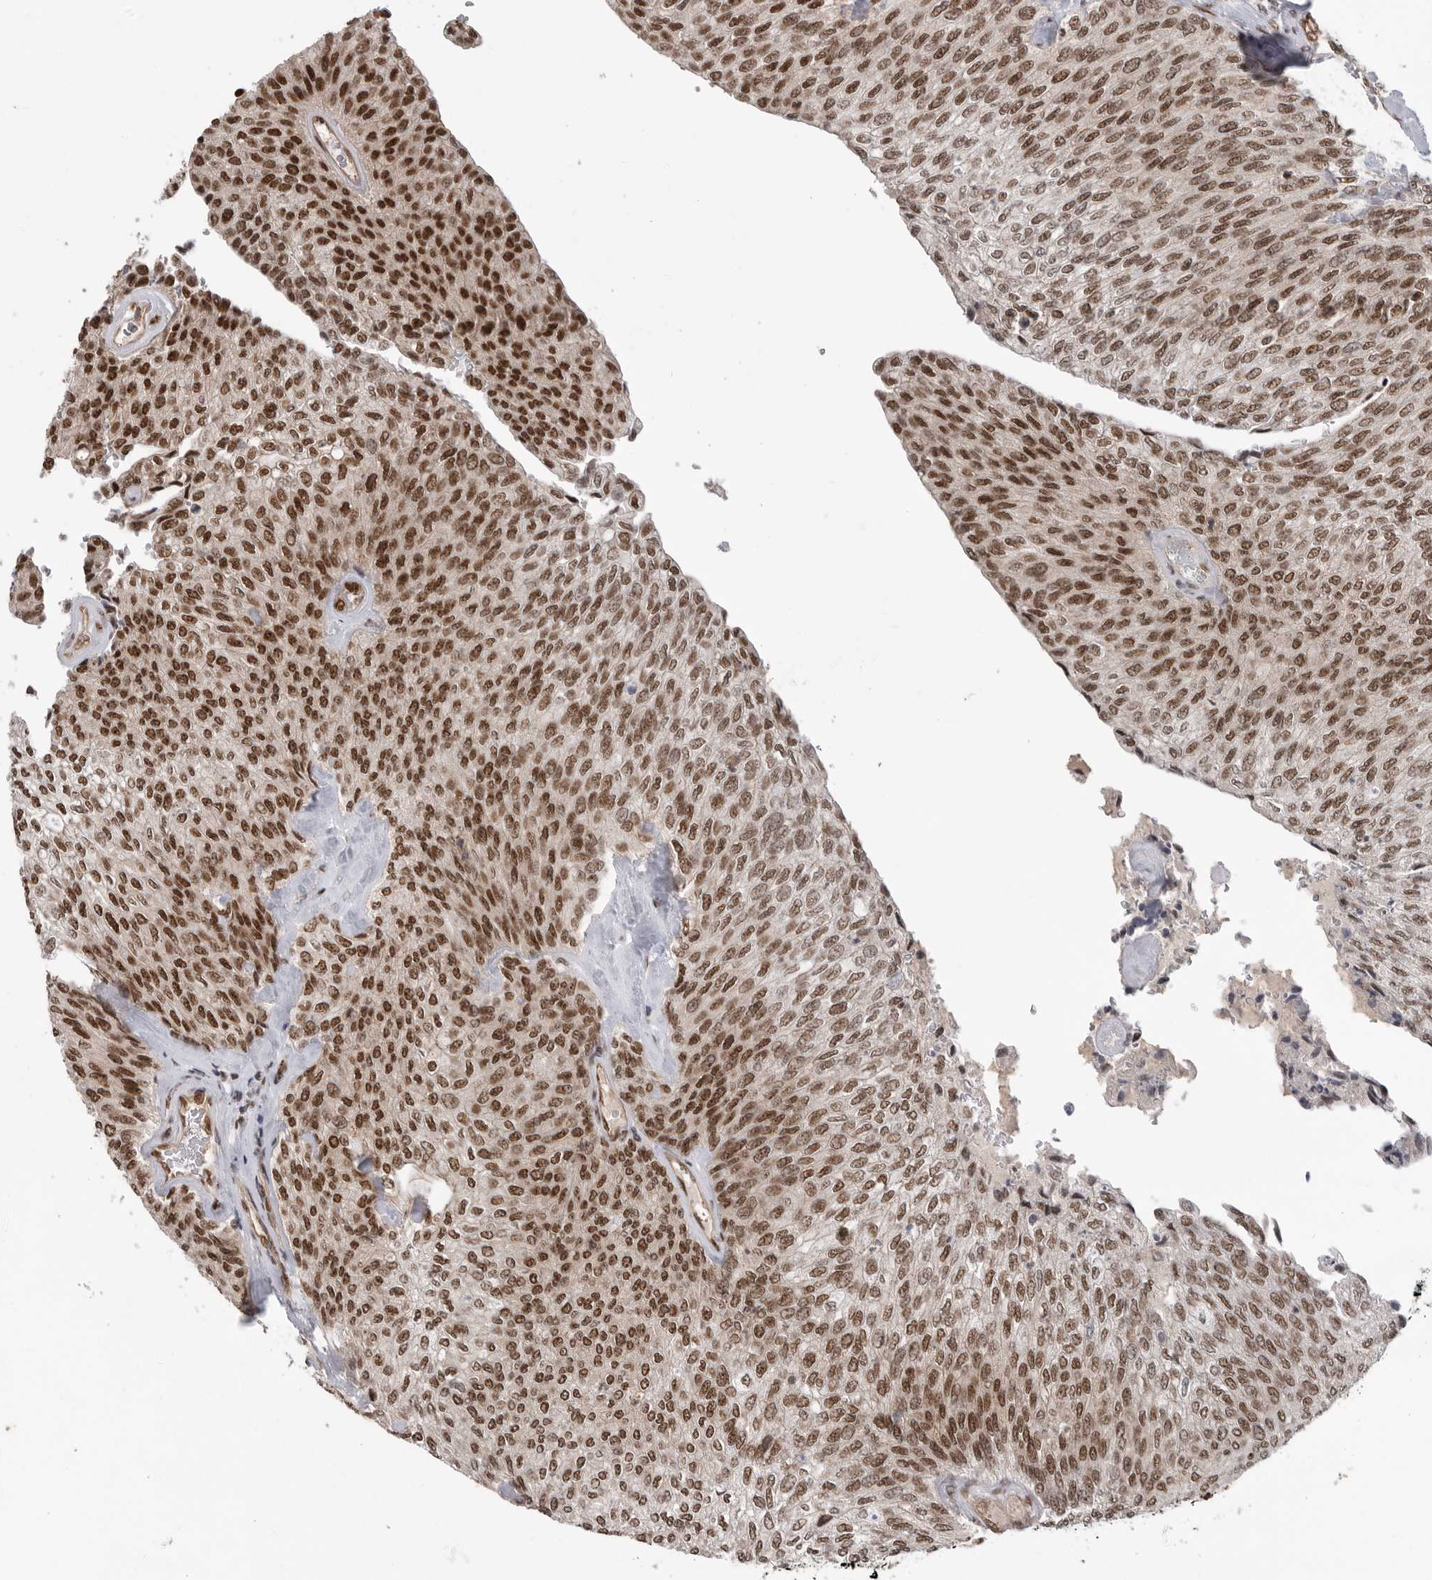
{"staining": {"intensity": "strong", "quantity": ">75%", "location": "nuclear"}, "tissue": "urothelial cancer", "cell_type": "Tumor cells", "image_type": "cancer", "snomed": [{"axis": "morphology", "description": "Urothelial carcinoma, Low grade"}, {"axis": "topography", "description": "Urinary bladder"}], "caption": "IHC staining of low-grade urothelial carcinoma, which shows high levels of strong nuclear staining in approximately >75% of tumor cells indicating strong nuclear protein staining. The staining was performed using DAB (3,3'-diaminobenzidine) (brown) for protein detection and nuclei were counterstained in hematoxylin (blue).", "gene": "PPP1R8", "patient": {"sex": "female", "age": 79}}